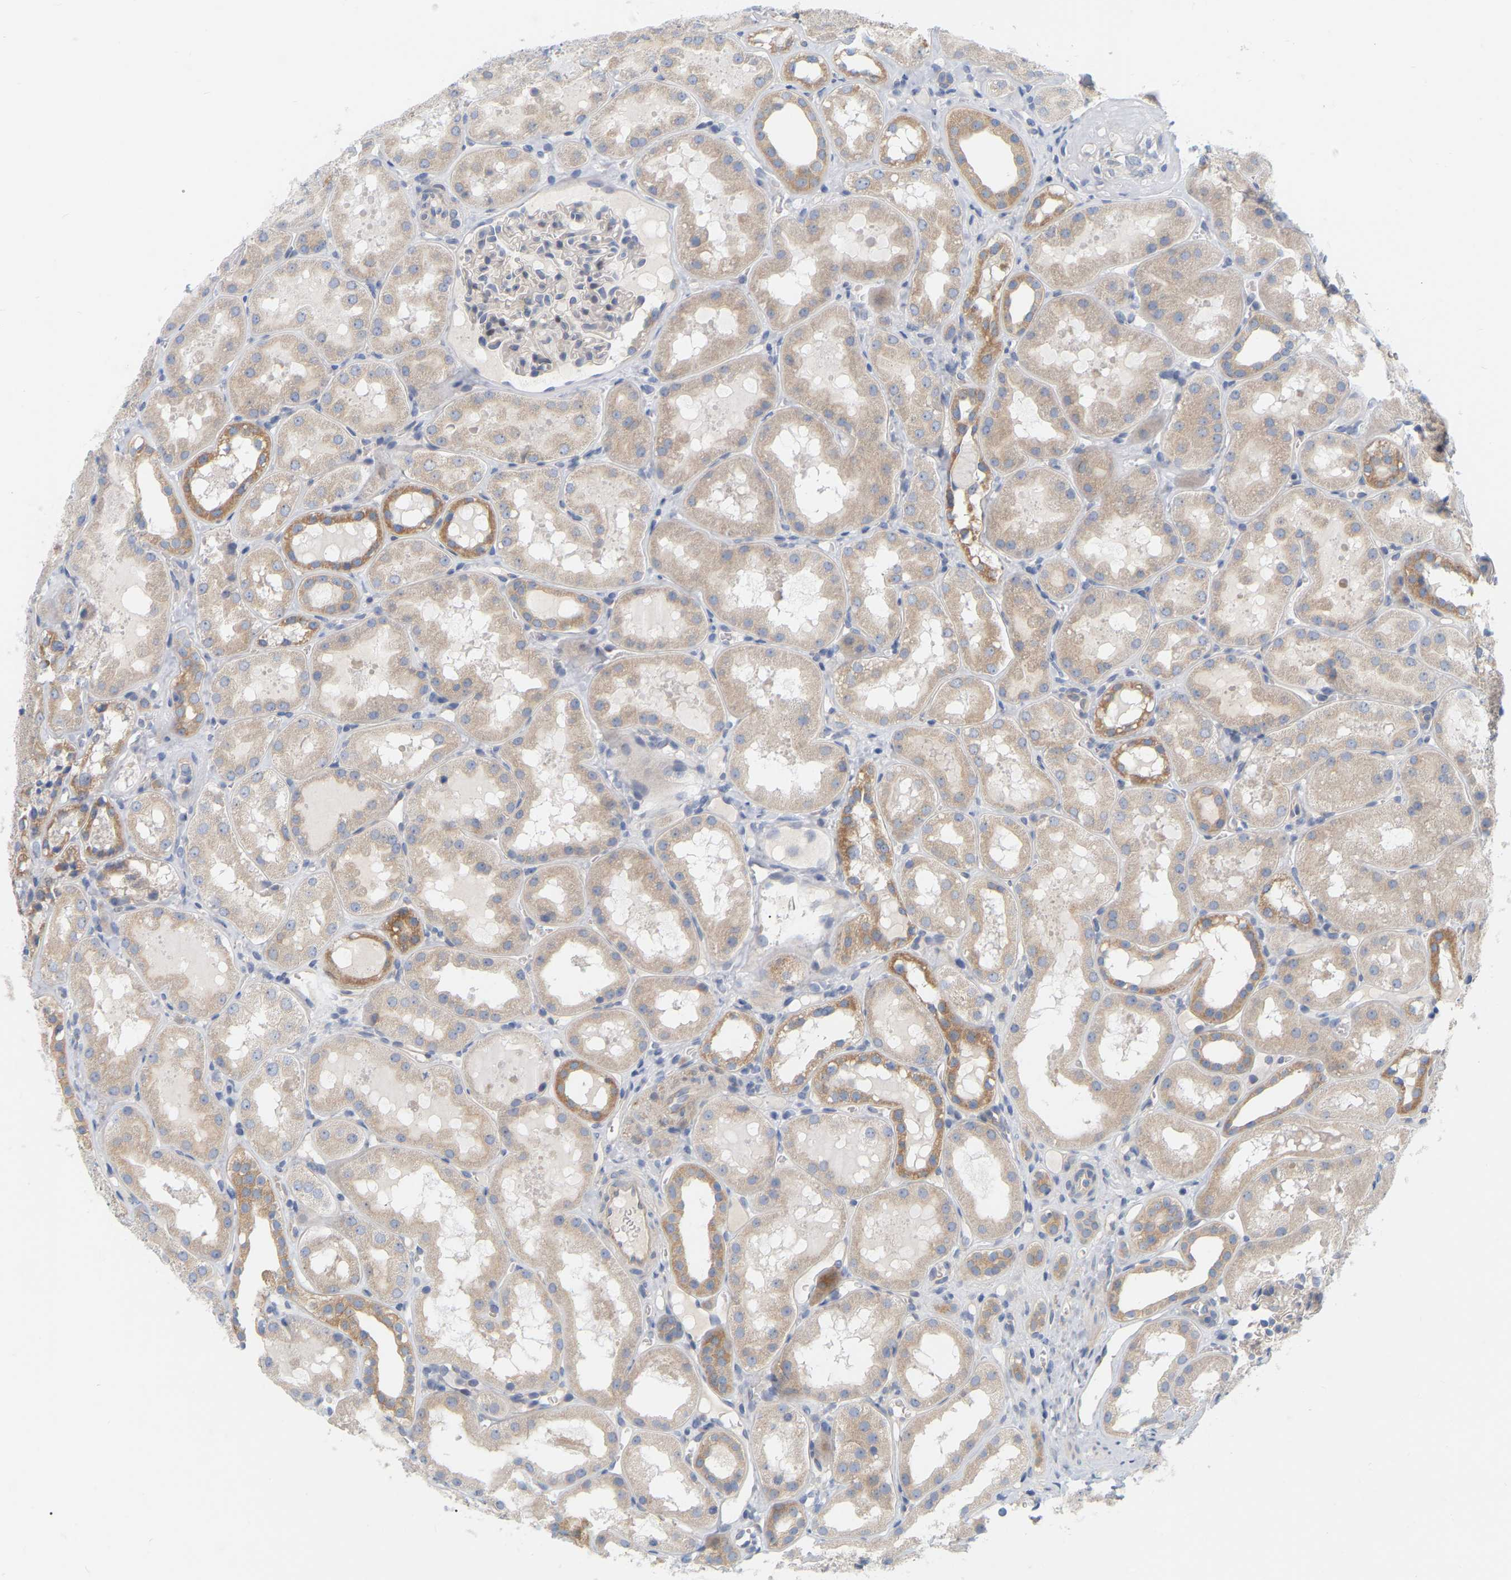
{"staining": {"intensity": "negative", "quantity": "none", "location": "none"}, "tissue": "kidney", "cell_type": "Cells in glomeruli", "image_type": "normal", "snomed": [{"axis": "morphology", "description": "Normal tissue, NOS"}, {"axis": "topography", "description": "Kidney"}, {"axis": "topography", "description": "Urinary bladder"}], "caption": "High magnification brightfield microscopy of benign kidney stained with DAB (brown) and counterstained with hematoxylin (blue): cells in glomeruli show no significant positivity. (DAB immunohistochemistry with hematoxylin counter stain).", "gene": "MINDY4", "patient": {"sex": "male", "age": 16}}